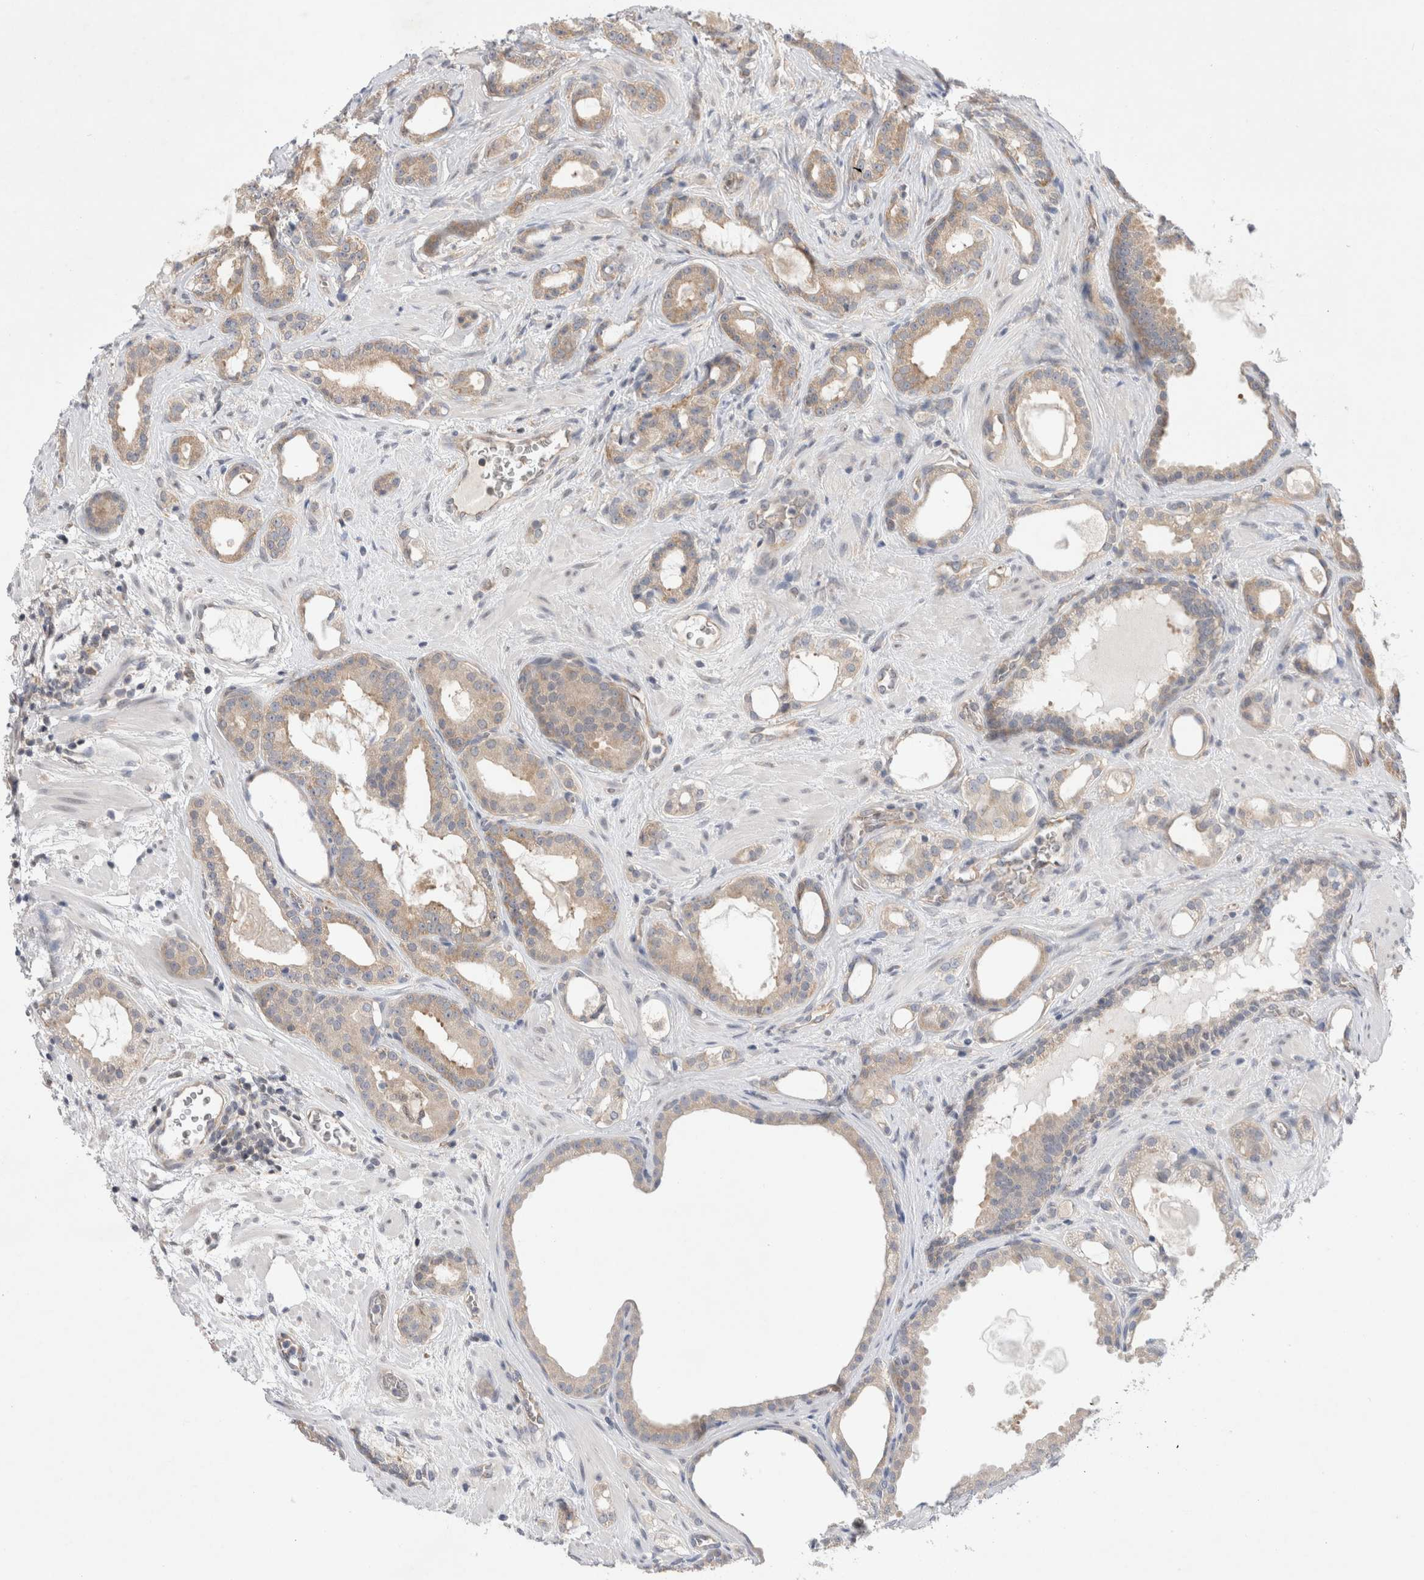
{"staining": {"intensity": "weak", "quantity": ">75%", "location": "cytoplasmic/membranous"}, "tissue": "prostate cancer", "cell_type": "Tumor cells", "image_type": "cancer", "snomed": [{"axis": "morphology", "description": "Adenocarcinoma, High grade"}, {"axis": "topography", "description": "Prostate"}], "caption": "A low amount of weak cytoplasmic/membranous expression is identified in about >75% of tumor cells in prostate cancer tissue. (Brightfield microscopy of DAB IHC at high magnification).", "gene": "EIF3E", "patient": {"sex": "male", "age": 60}}